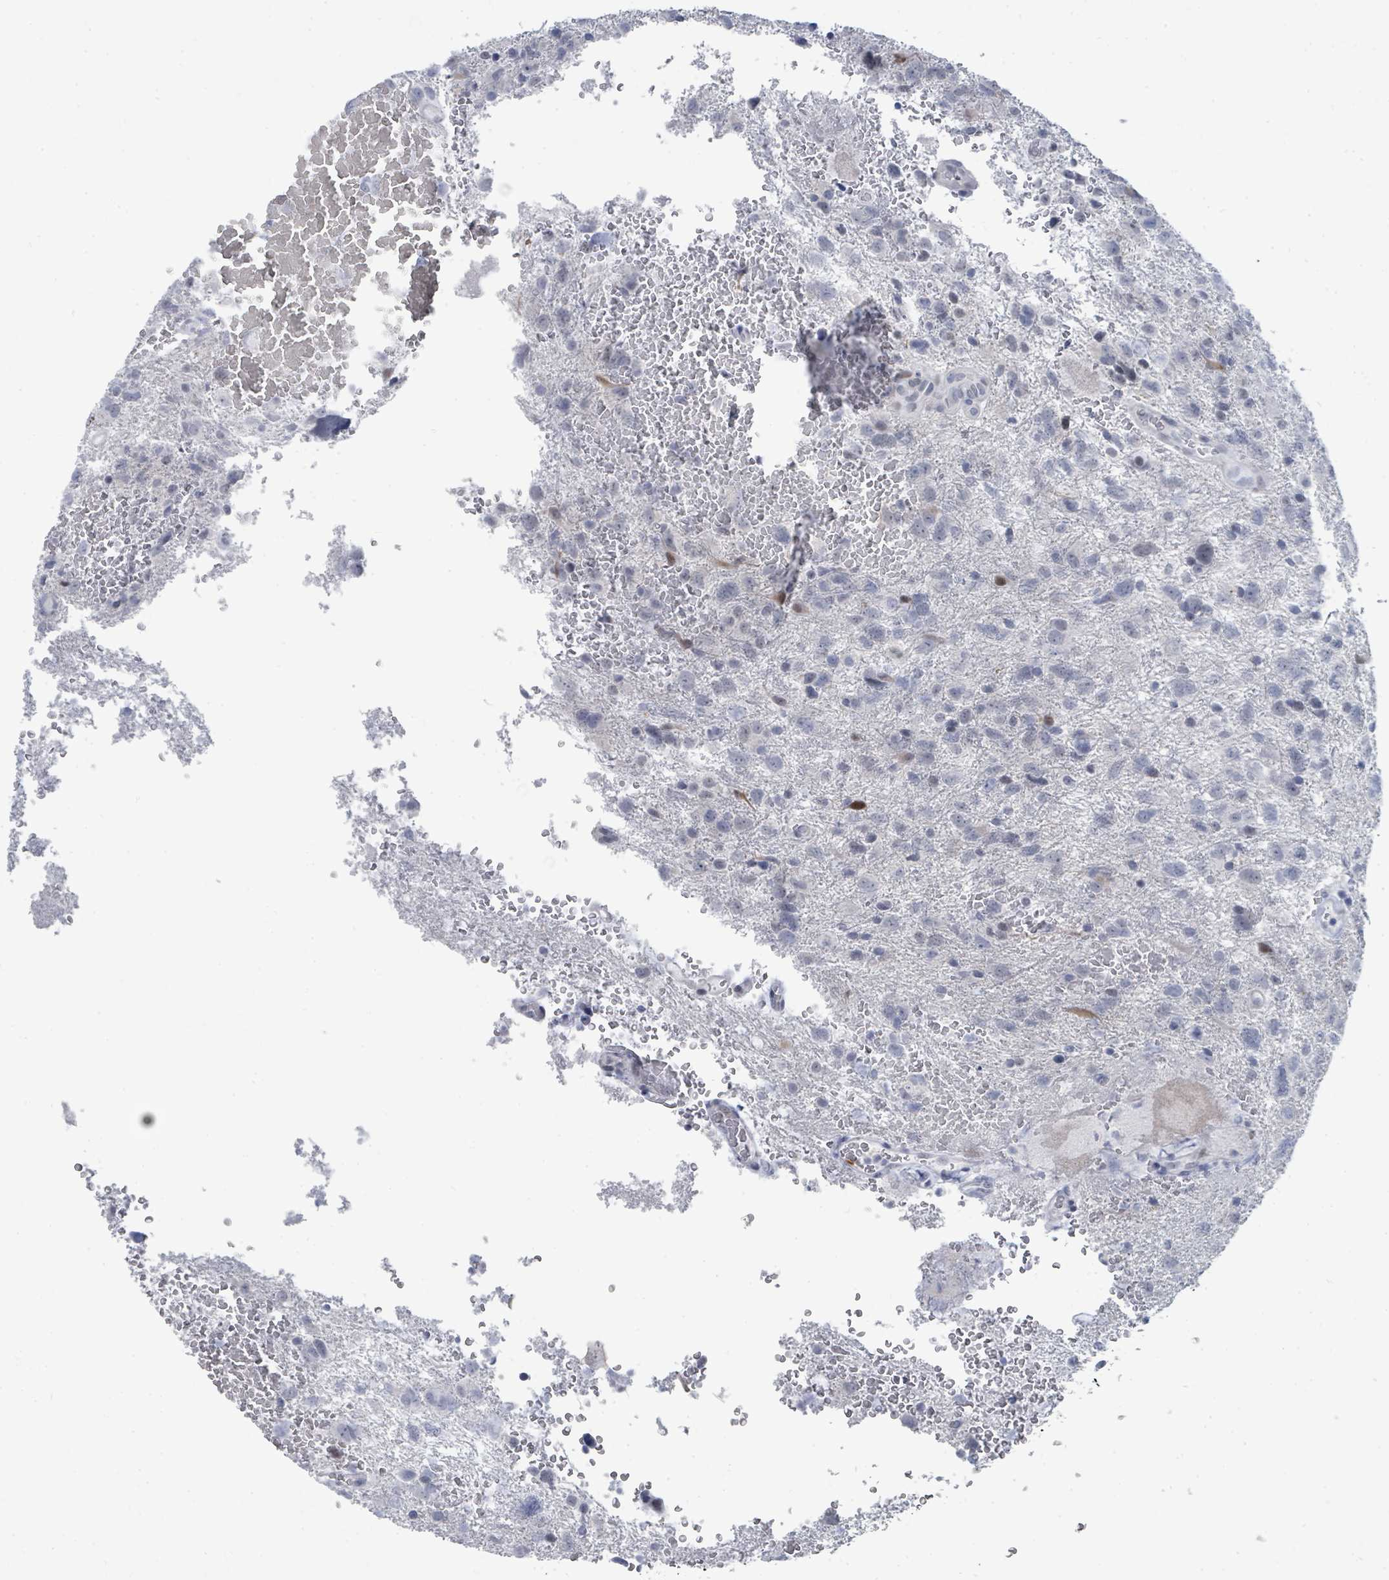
{"staining": {"intensity": "negative", "quantity": "none", "location": "none"}, "tissue": "glioma", "cell_type": "Tumor cells", "image_type": "cancer", "snomed": [{"axis": "morphology", "description": "Glioma, malignant, High grade"}, {"axis": "topography", "description": "Brain"}], "caption": "Tumor cells are negative for protein expression in human malignant glioma (high-grade).", "gene": "CT45A5", "patient": {"sex": "male", "age": 61}}